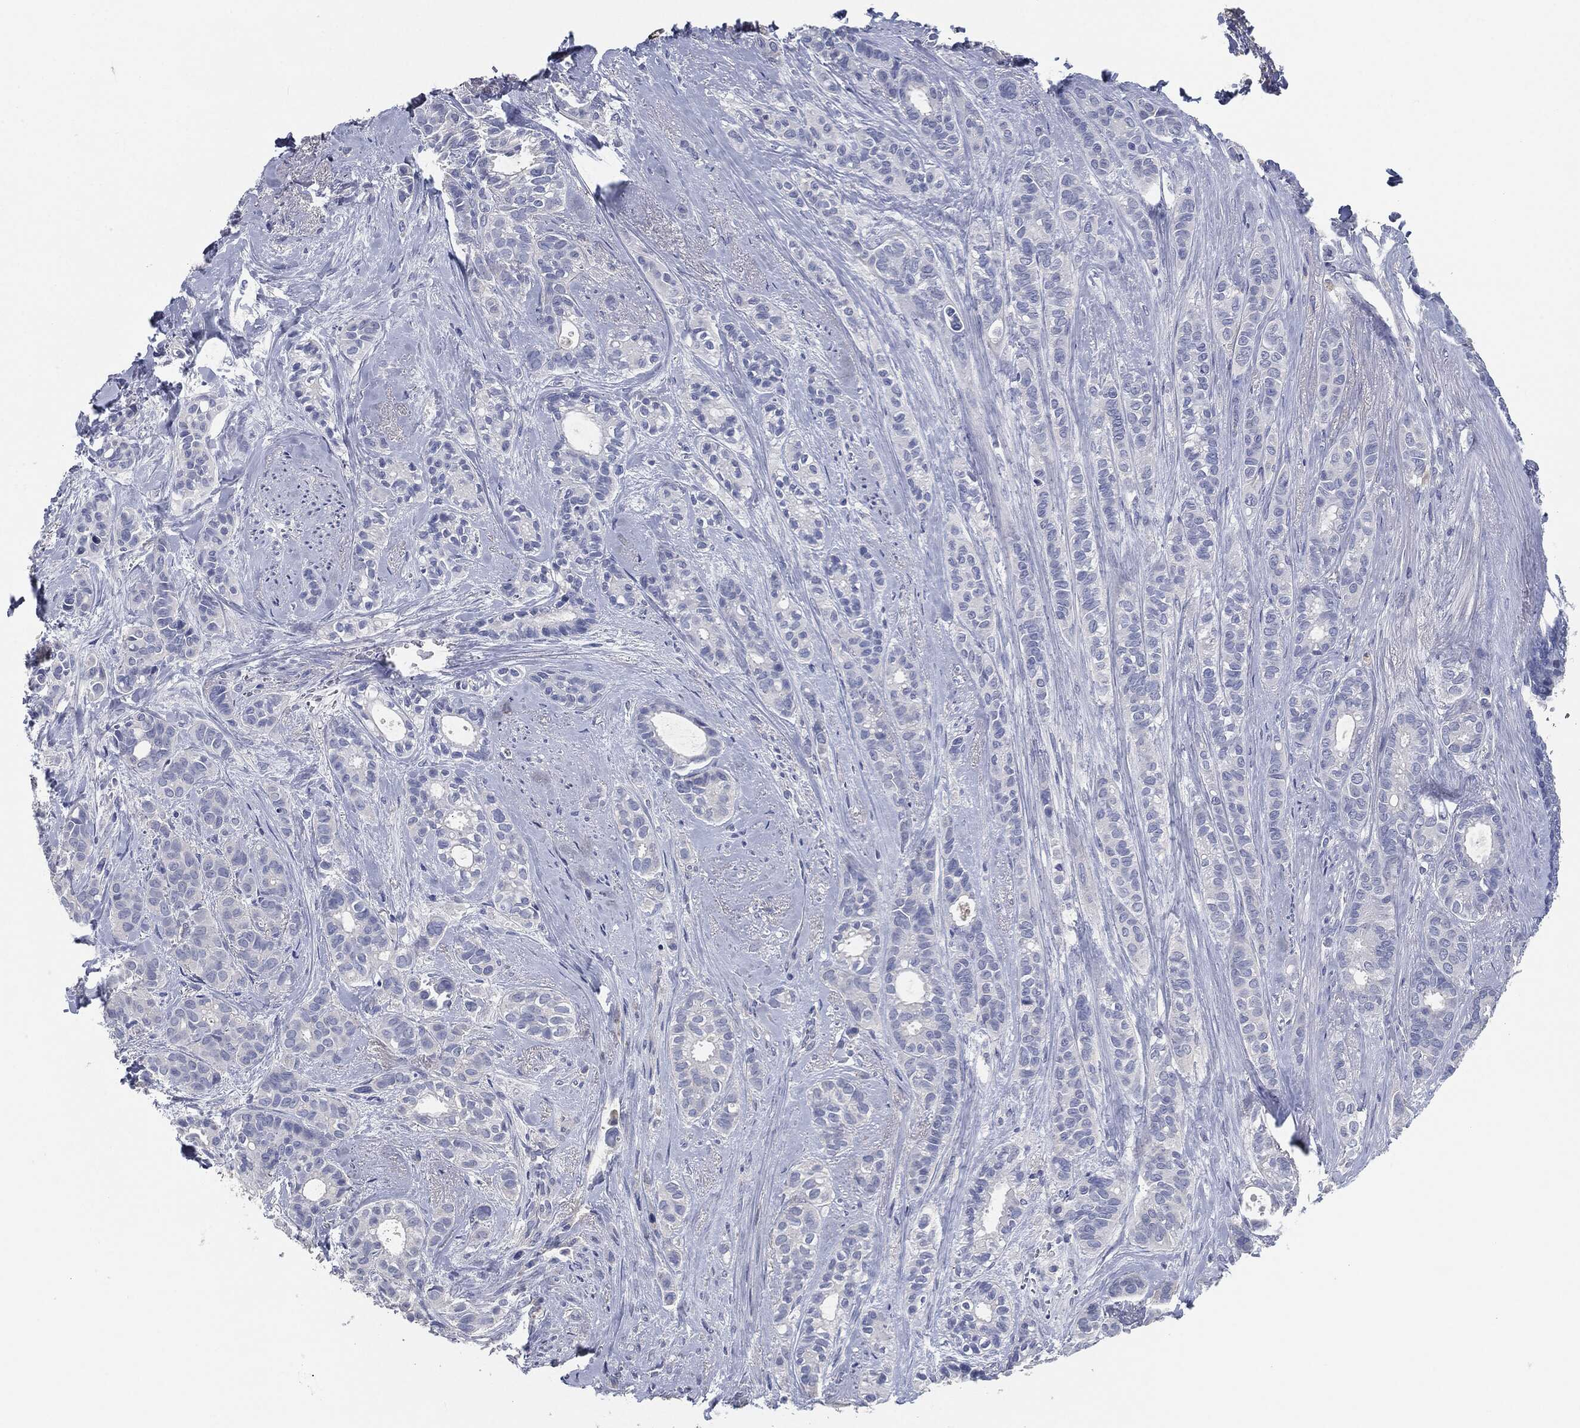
{"staining": {"intensity": "negative", "quantity": "none", "location": "none"}, "tissue": "breast cancer", "cell_type": "Tumor cells", "image_type": "cancer", "snomed": [{"axis": "morphology", "description": "Duct carcinoma"}, {"axis": "topography", "description": "Breast"}], "caption": "IHC of human breast infiltrating ductal carcinoma demonstrates no expression in tumor cells.", "gene": "CD27", "patient": {"sex": "female", "age": 71}}